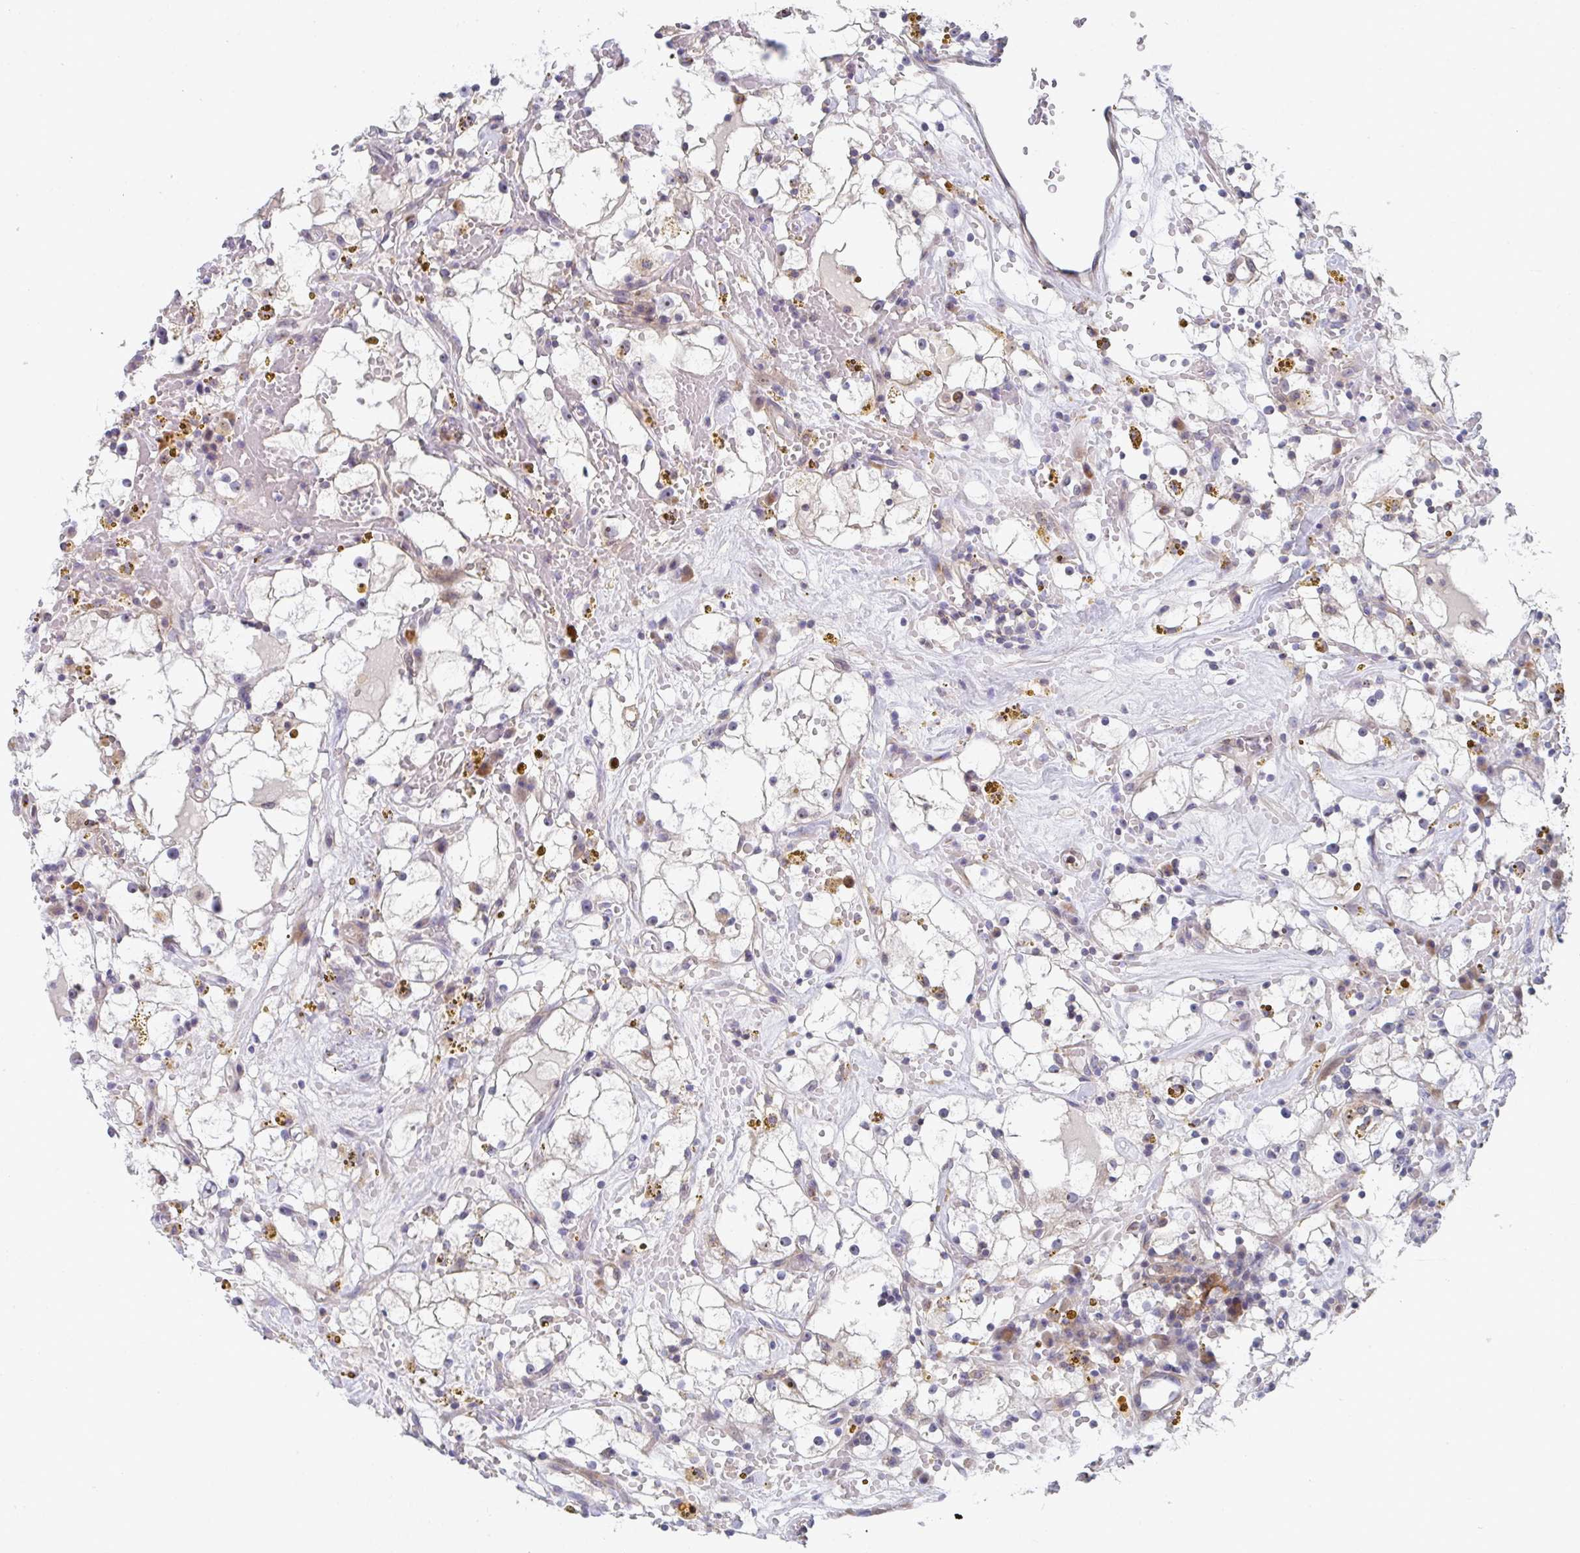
{"staining": {"intensity": "negative", "quantity": "none", "location": "none"}, "tissue": "renal cancer", "cell_type": "Tumor cells", "image_type": "cancer", "snomed": [{"axis": "morphology", "description": "Adenocarcinoma, NOS"}, {"axis": "topography", "description": "Kidney"}], "caption": "This is an IHC micrograph of renal cancer (adenocarcinoma). There is no expression in tumor cells.", "gene": "KLHL33", "patient": {"sex": "male", "age": 56}}